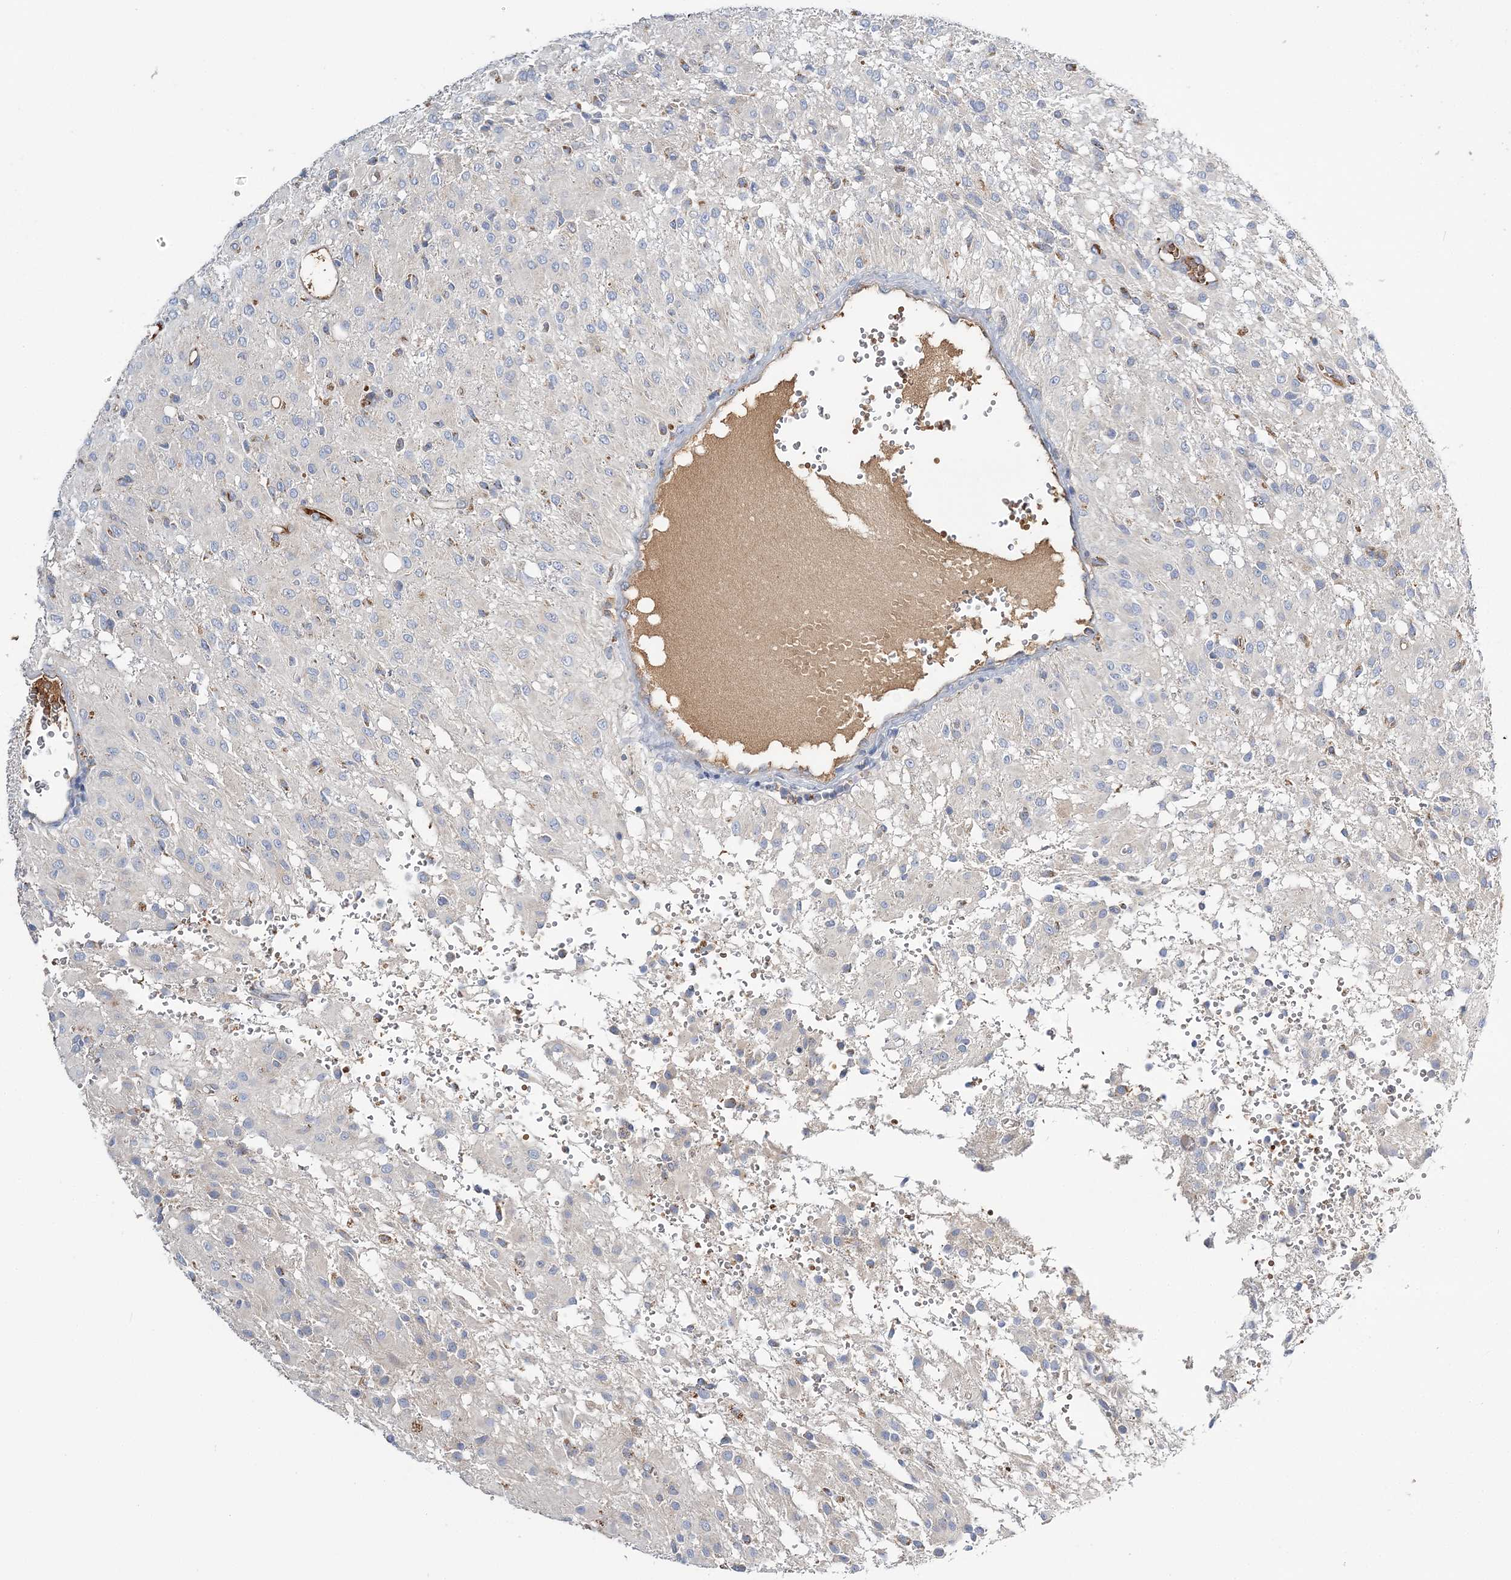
{"staining": {"intensity": "negative", "quantity": "none", "location": "none"}, "tissue": "glioma", "cell_type": "Tumor cells", "image_type": "cancer", "snomed": [{"axis": "morphology", "description": "Glioma, malignant, High grade"}, {"axis": "topography", "description": "Brain"}], "caption": "There is no significant positivity in tumor cells of glioma. Brightfield microscopy of immunohistochemistry stained with DAB (3,3'-diaminobenzidine) (brown) and hematoxylin (blue), captured at high magnification.", "gene": "ATP11B", "patient": {"sex": "female", "age": 59}}